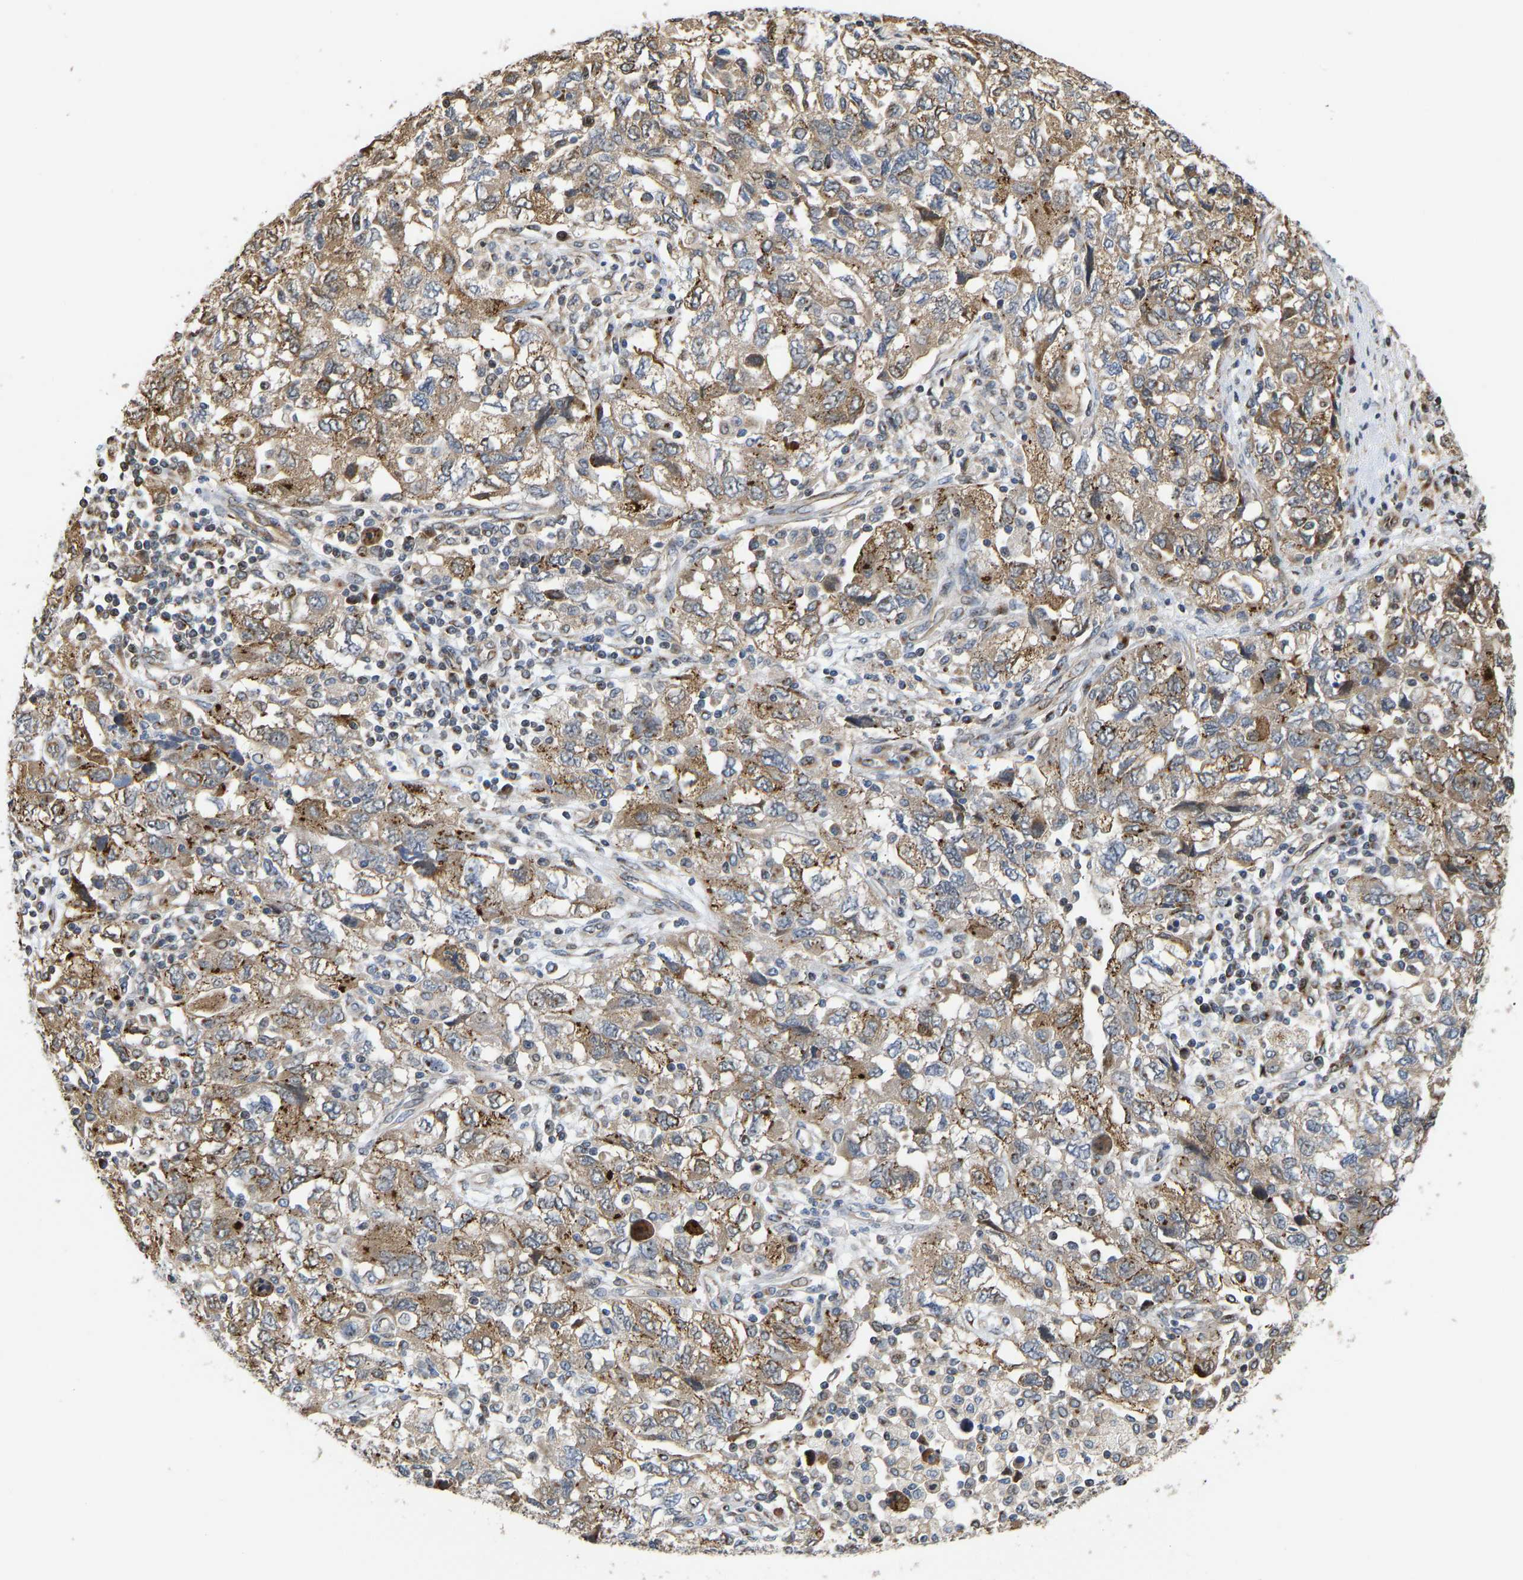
{"staining": {"intensity": "moderate", "quantity": ">75%", "location": "cytoplasmic/membranous"}, "tissue": "ovarian cancer", "cell_type": "Tumor cells", "image_type": "cancer", "snomed": [{"axis": "morphology", "description": "Carcinoma, NOS"}, {"axis": "morphology", "description": "Cystadenocarcinoma, serous, NOS"}, {"axis": "topography", "description": "Ovary"}], "caption": "Protein analysis of carcinoma (ovarian) tissue exhibits moderate cytoplasmic/membranous staining in about >75% of tumor cells. Using DAB (3,3'-diaminobenzidine) (brown) and hematoxylin (blue) stains, captured at high magnification using brightfield microscopy.", "gene": "YIPF4", "patient": {"sex": "female", "age": 69}}